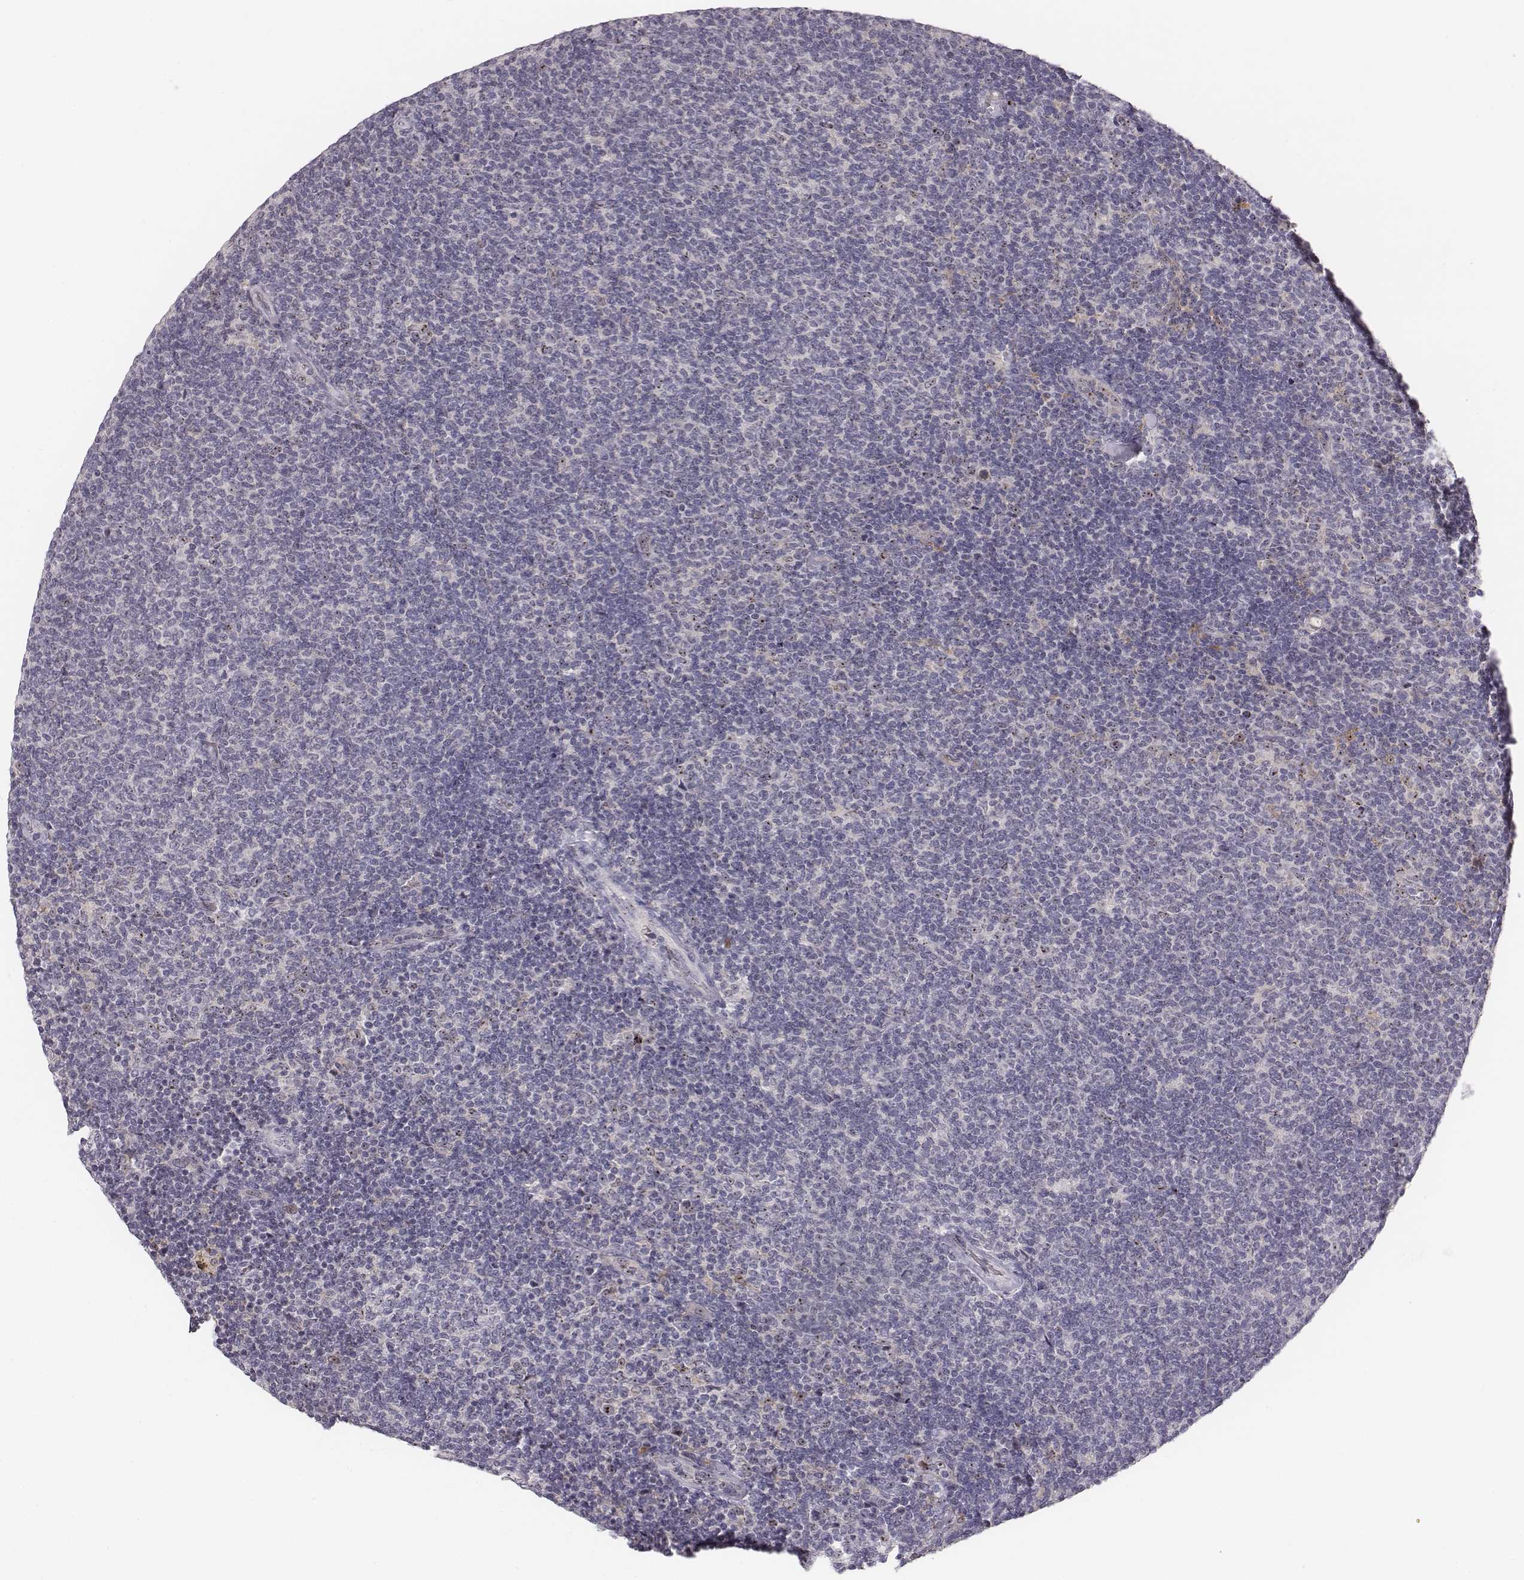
{"staining": {"intensity": "moderate", "quantity": "<25%", "location": "nuclear"}, "tissue": "lymphoma", "cell_type": "Tumor cells", "image_type": "cancer", "snomed": [{"axis": "morphology", "description": "Malignant lymphoma, non-Hodgkin's type, Low grade"}, {"axis": "topography", "description": "Lymph node"}], "caption": "Immunohistochemistry of lymphoma reveals low levels of moderate nuclear expression in about <25% of tumor cells.", "gene": "NIFK", "patient": {"sex": "male", "age": 52}}